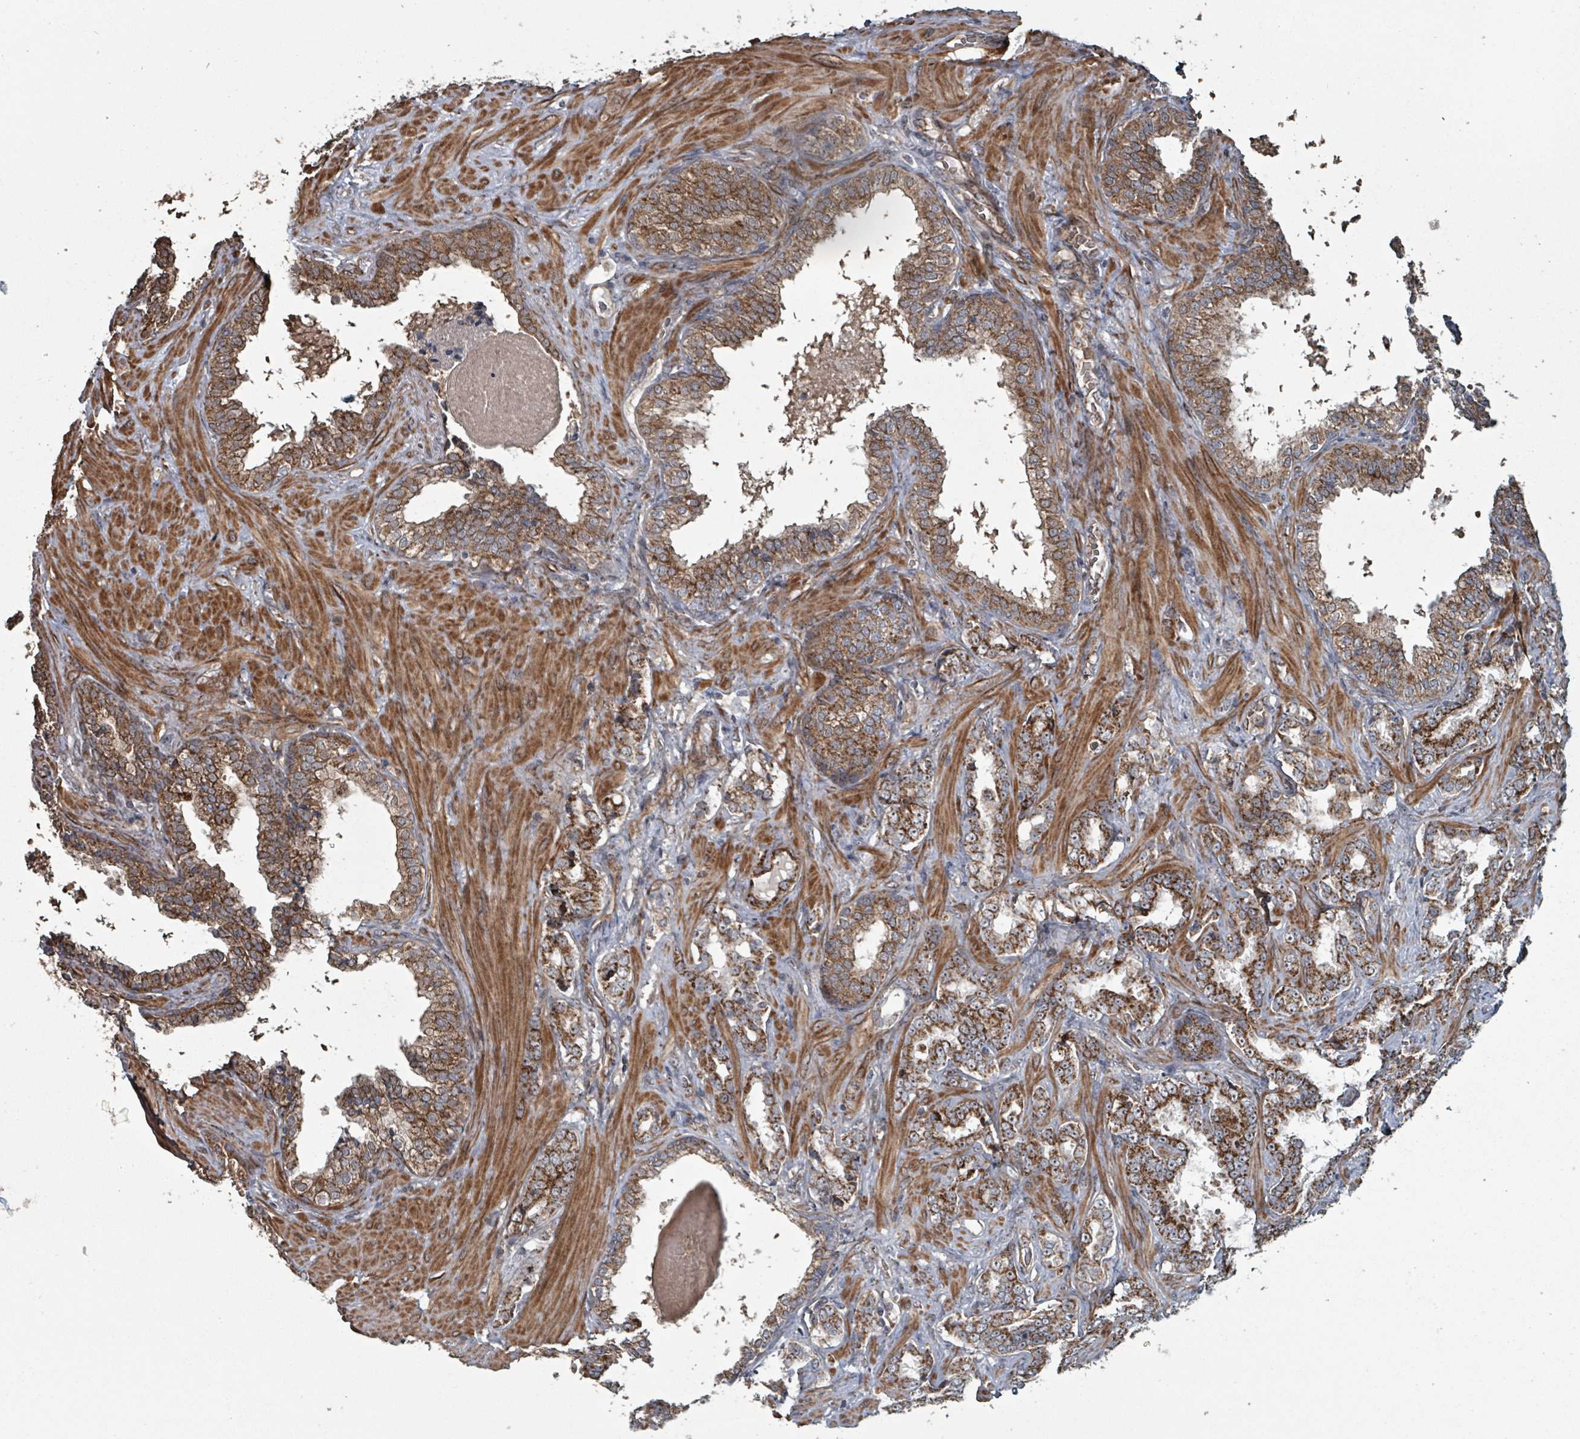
{"staining": {"intensity": "moderate", "quantity": ">75%", "location": "cytoplasmic/membranous"}, "tissue": "prostate cancer", "cell_type": "Tumor cells", "image_type": "cancer", "snomed": [{"axis": "morphology", "description": "Adenocarcinoma, High grade"}, {"axis": "topography", "description": "Prostate and seminal vesicle, NOS"}], "caption": "The micrograph reveals staining of prostate high-grade adenocarcinoma, revealing moderate cytoplasmic/membranous protein staining (brown color) within tumor cells.", "gene": "MRPL4", "patient": {"sex": "male", "age": 67}}